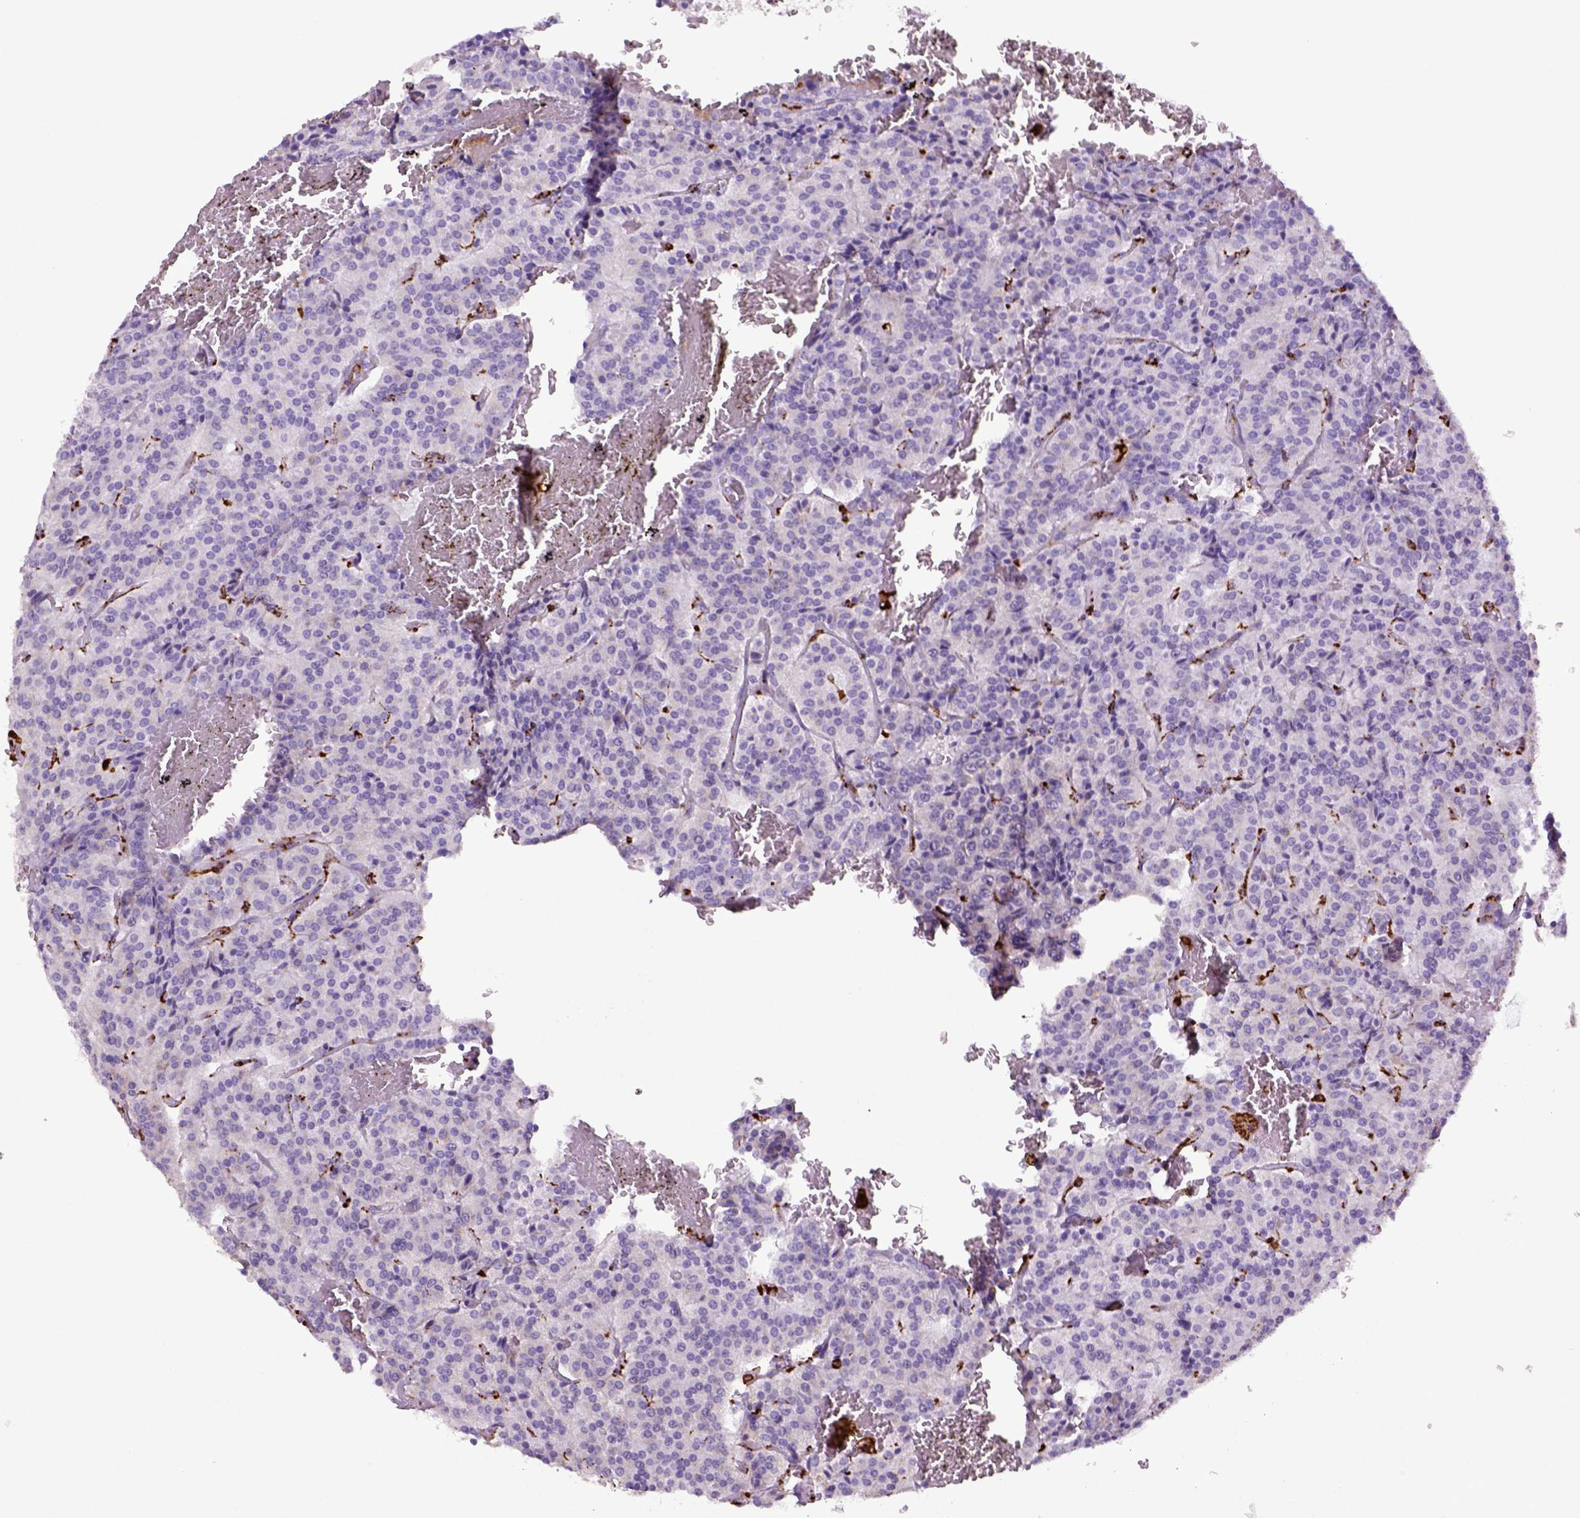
{"staining": {"intensity": "negative", "quantity": "none", "location": "none"}, "tissue": "carcinoid", "cell_type": "Tumor cells", "image_type": "cancer", "snomed": [{"axis": "morphology", "description": "Carcinoid, malignant, NOS"}, {"axis": "topography", "description": "Lung"}], "caption": "This is an immunohistochemistry (IHC) photomicrograph of human carcinoid. There is no staining in tumor cells.", "gene": "CD68", "patient": {"sex": "male", "age": 70}}